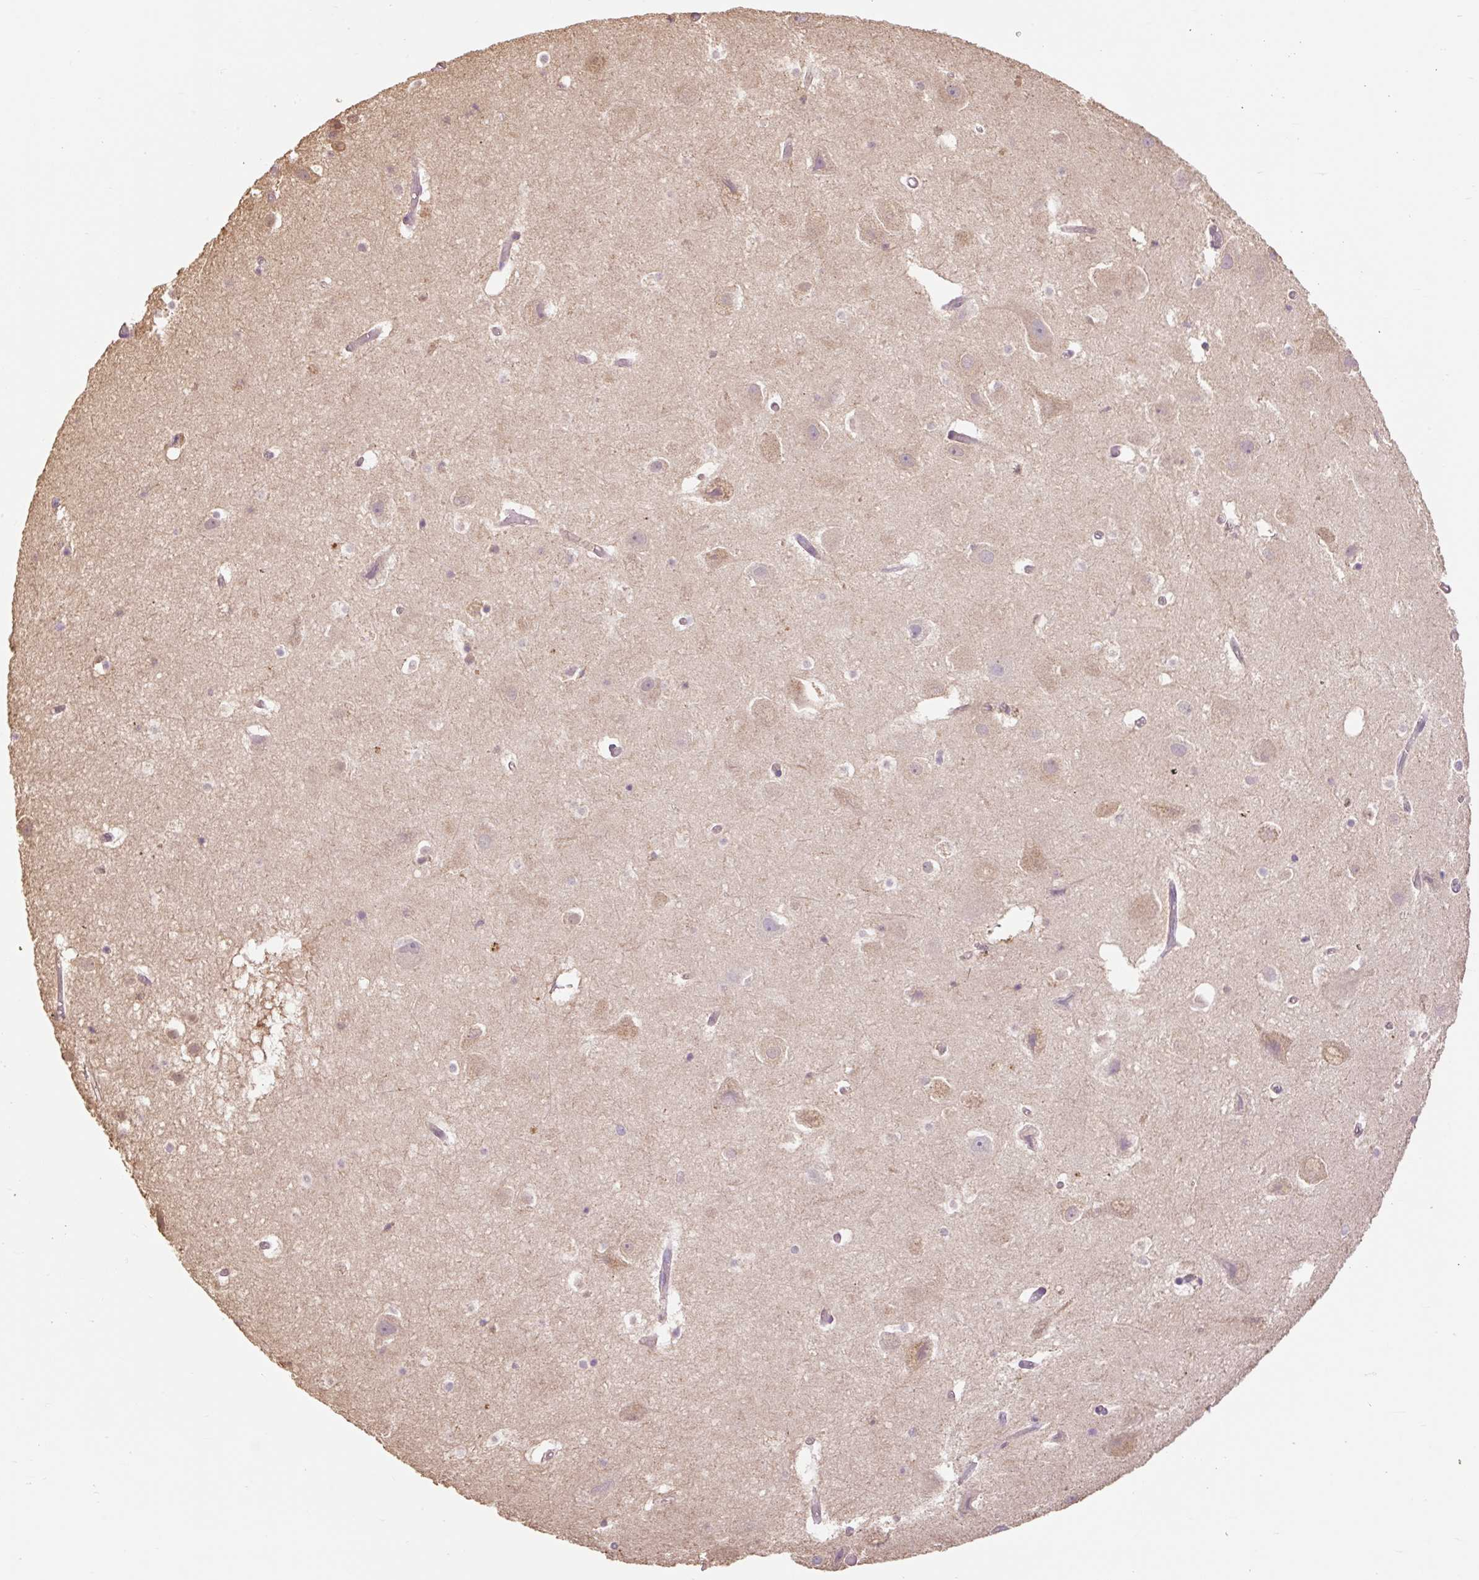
{"staining": {"intensity": "weak", "quantity": "<25%", "location": "cytoplasmic/membranous"}, "tissue": "hippocampus", "cell_type": "Glial cells", "image_type": "normal", "snomed": [{"axis": "morphology", "description": "Normal tissue, NOS"}, {"axis": "topography", "description": "Hippocampus"}], "caption": "Immunohistochemistry (IHC) image of normal human hippocampus stained for a protein (brown), which demonstrates no positivity in glial cells. (DAB immunohistochemistry (IHC) visualized using brightfield microscopy, high magnification).", "gene": "DESI1", "patient": {"sex": "female", "age": 52}}